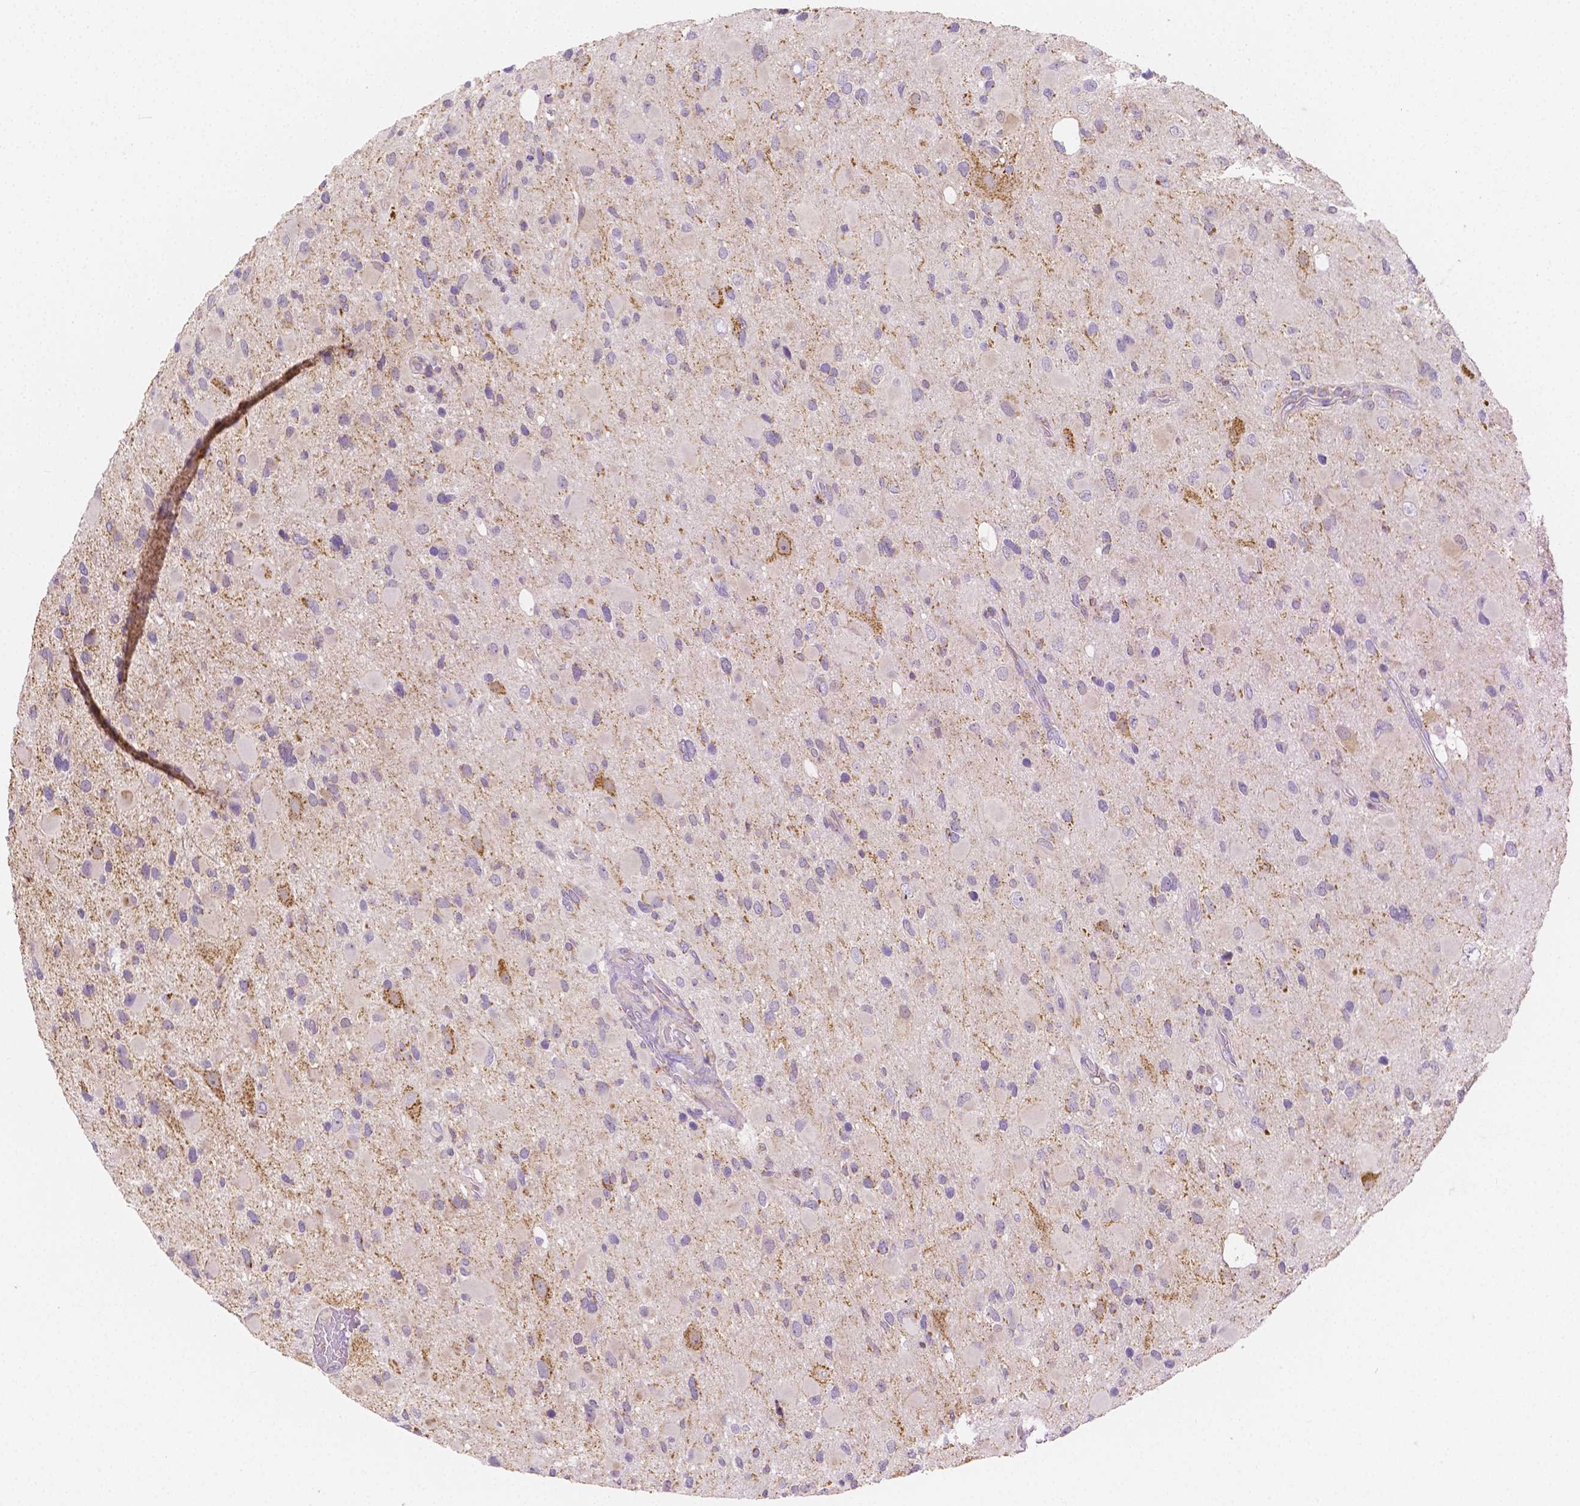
{"staining": {"intensity": "moderate", "quantity": "25%-75%", "location": "cytoplasmic/membranous"}, "tissue": "glioma", "cell_type": "Tumor cells", "image_type": "cancer", "snomed": [{"axis": "morphology", "description": "Glioma, malignant, Low grade"}, {"axis": "topography", "description": "Brain"}], "caption": "Human malignant low-grade glioma stained with a brown dye displays moderate cytoplasmic/membranous positive positivity in approximately 25%-75% of tumor cells.", "gene": "SGTB", "patient": {"sex": "female", "age": 32}}